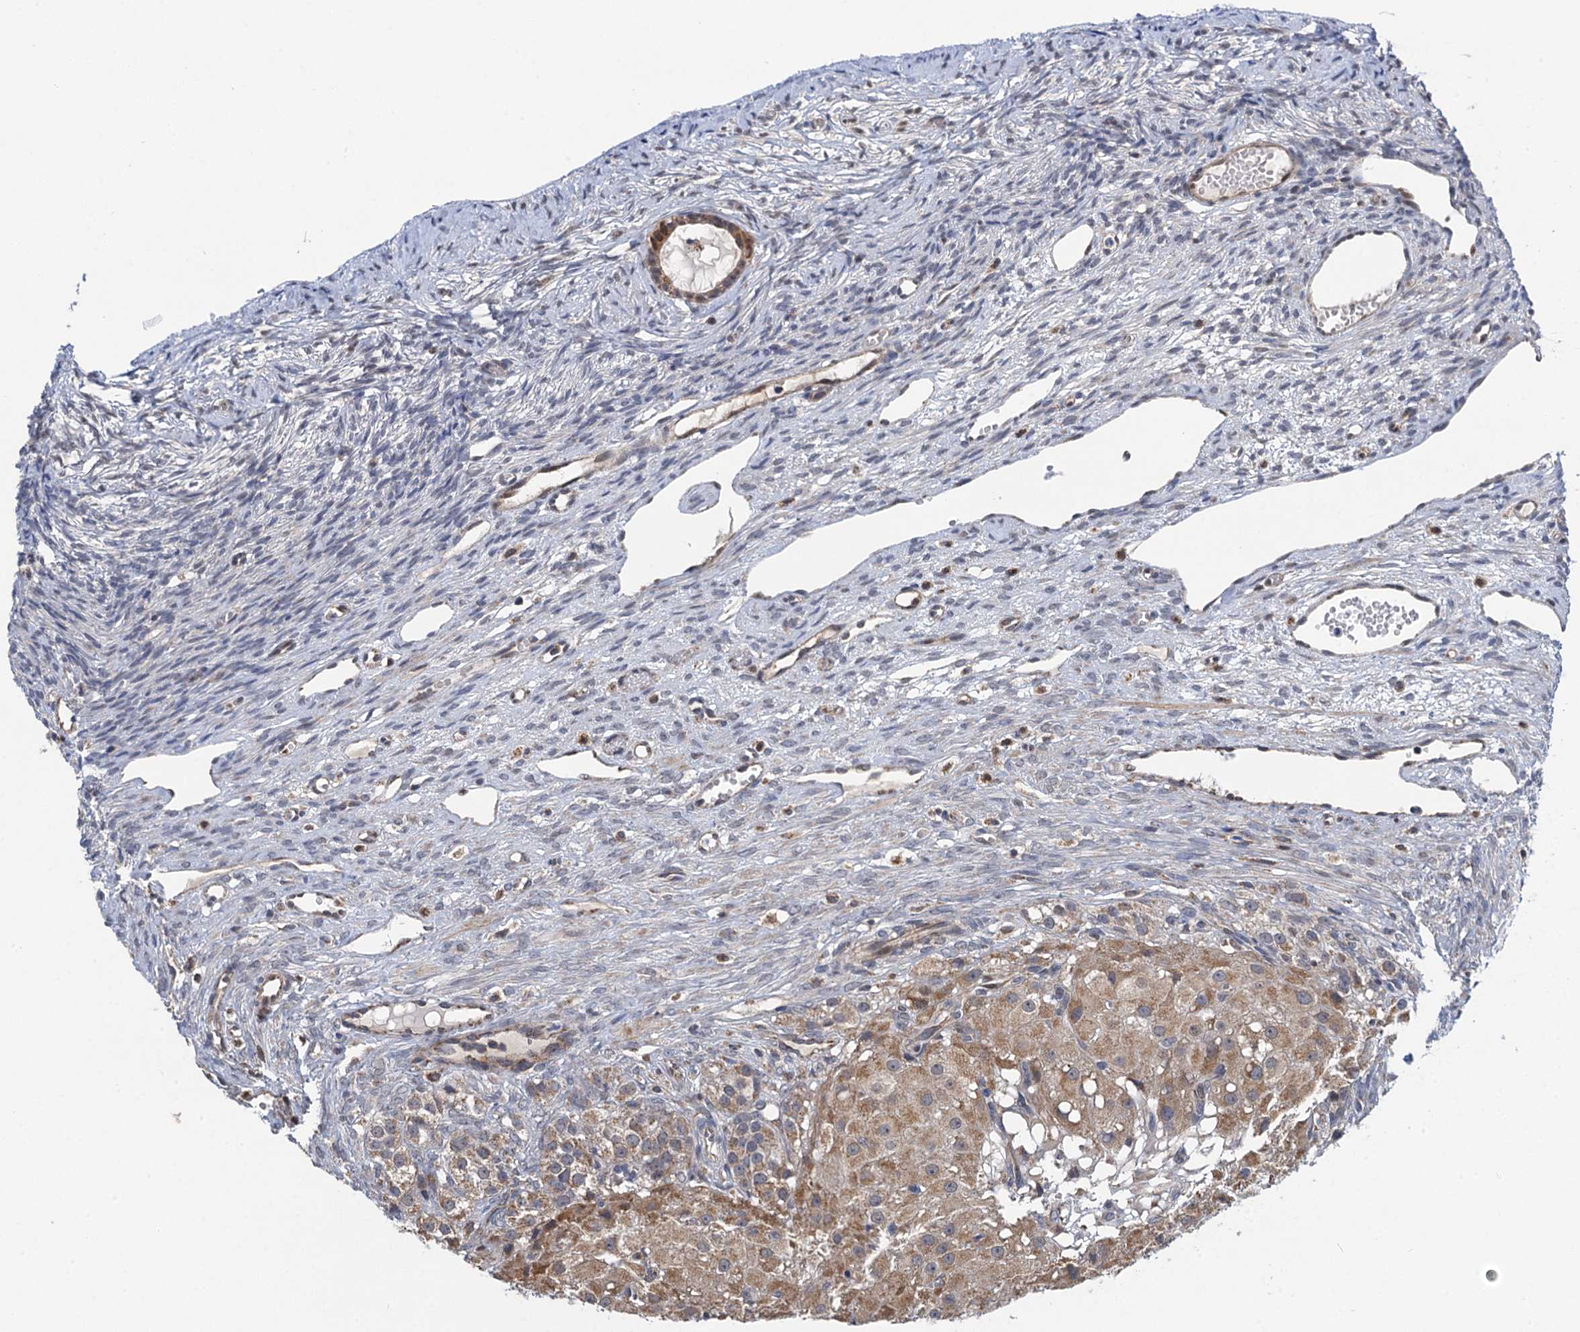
{"staining": {"intensity": "moderate", "quantity": ">75%", "location": "cytoplasmic/membranous"}, "tissue": "ovary", "cell_type": "Follicle cells", "image_type": "normal", "snomed": [{"axis": "morphology", "description": "Normal tissue, NOS"}, {"axis": "topography", "description": "Ovary"}], "caption": "Protein expression analysis of unremarkable human ovary reveals moderate cytoplasmic/membranous staining in approximately >75% of follicle cells. (DAB IHC, brown staining for protein, blue staining for nuclei).", "gene": "CMPK2", "patient": {"sex": "female", "age": 51}}